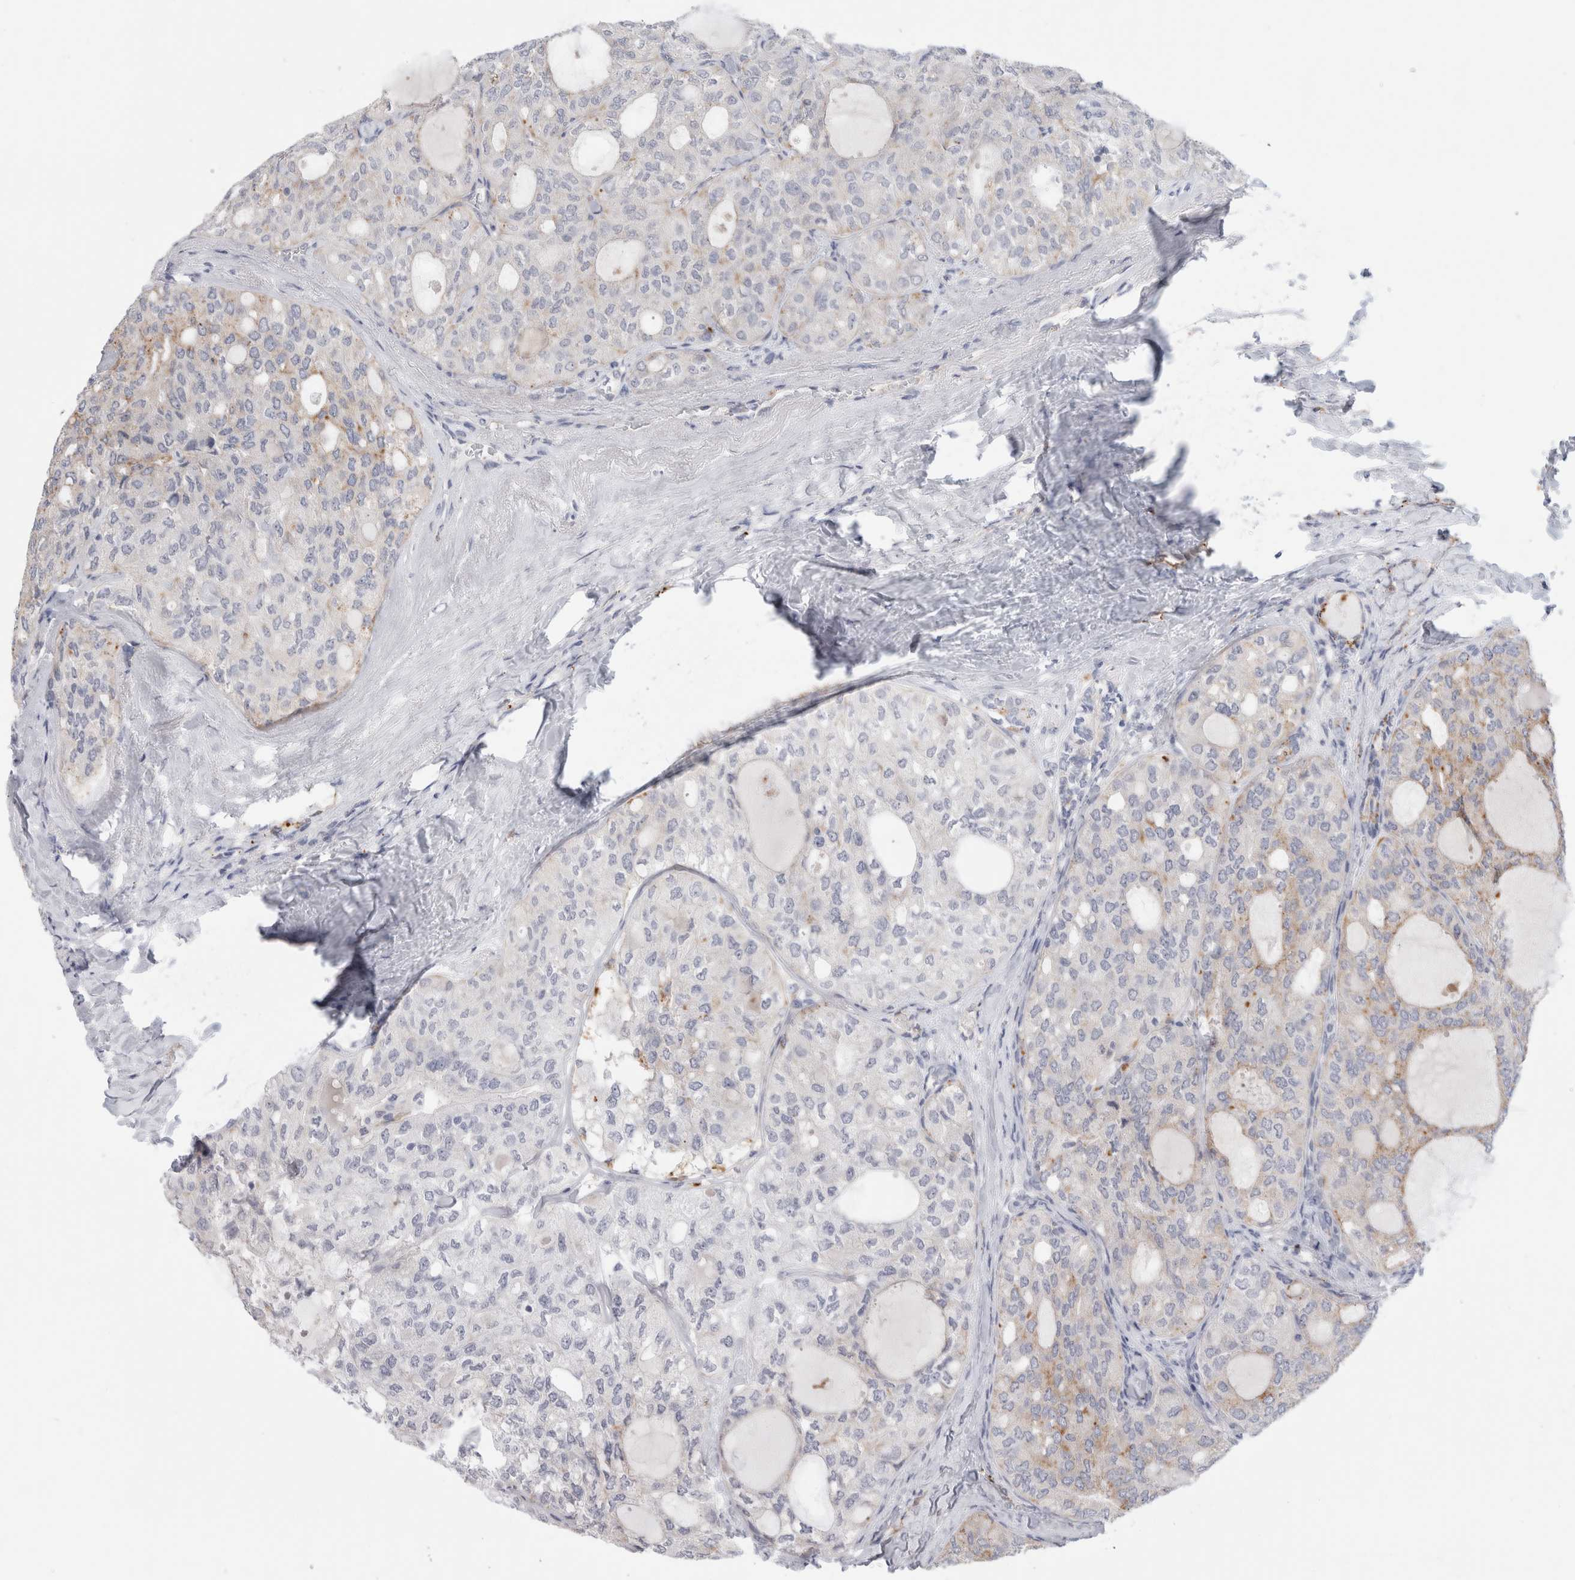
{"staining": {"intensity": "weak", "quantity": "25%-75%", "location": "cytoplasmic/membranous"}, "tissue": "thyroid cancer", "cell_type": "Tumor cells", "image_type": "cancer", "snomed": [{"axis": "morphology", "description": "Follicular adenoma carcinoma, NOS"}, {"axis": "topography", "description": "Thyroid gland"}], "caption": "Human thyroid cancer stained for a protein (brown) displays weak cytoplasmic/membranous positive expression in approximately 25%-75% of tumor cells.", "gene": "ANKMY1", "patient": {"sex": "male", "age": 75}}